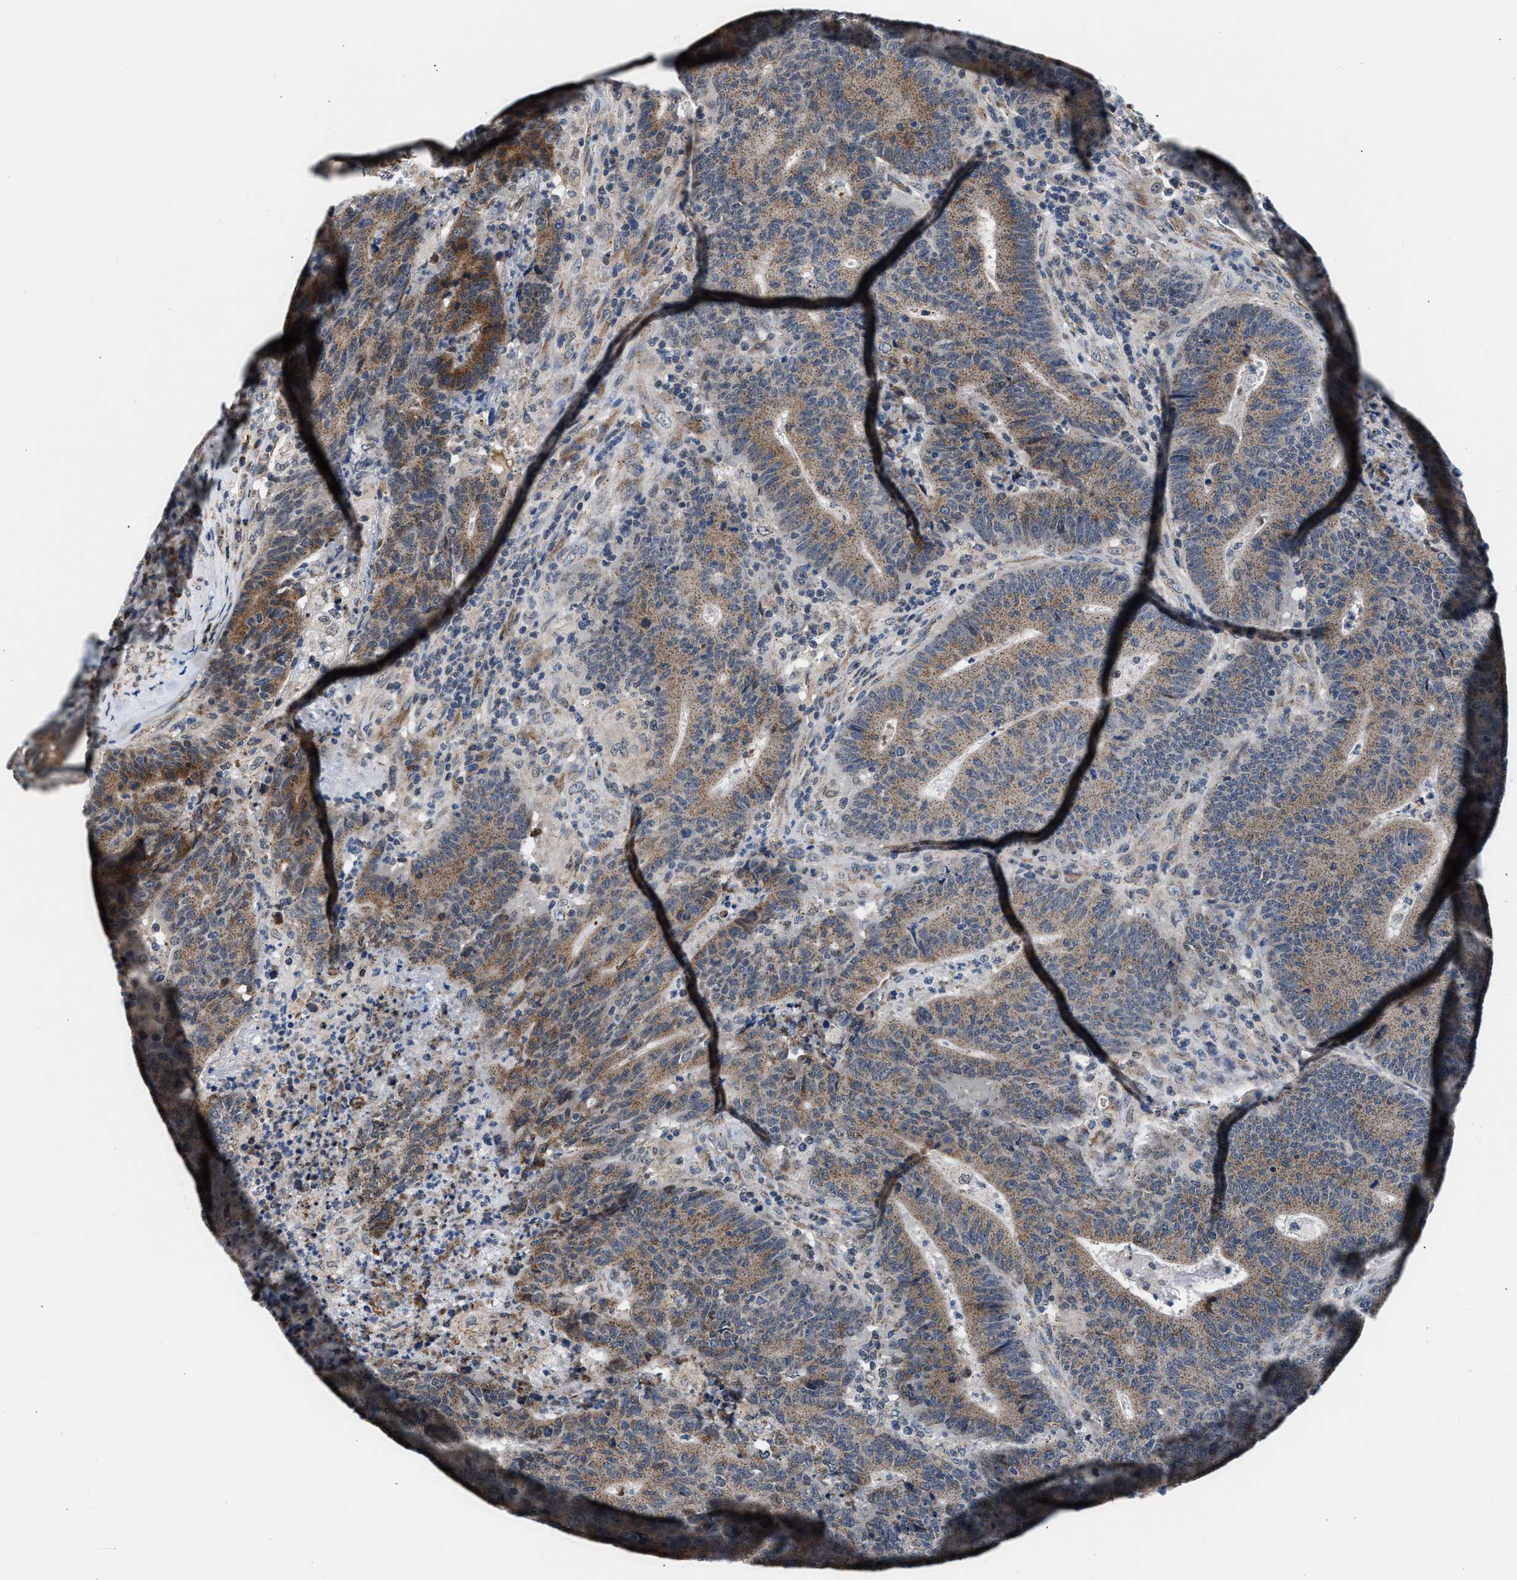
{"staining": {"intensity": "moderate", "quantity": ">75%", "location": "cytoplasmic/membranous"}, "tissue": "colorectal cancer", "cell_type": "Tumor cells", "image_type": "cancer", "snomed": [{"axis": "morphology", "description": "Normal tissue, NOS"}, {"axis": "morphology", "description": "Adenocarcinoma, NOS"}, {"axis": "topography", "description": "Colon"}], "caption": "A brown stain shows moderate cytoplasmic/membranous staining of a protein in colorectal cancer (adenocarcinoma) tumor cells.", "gene": "KCNMB2", "patient": {"sex": "female", "age": 75}}